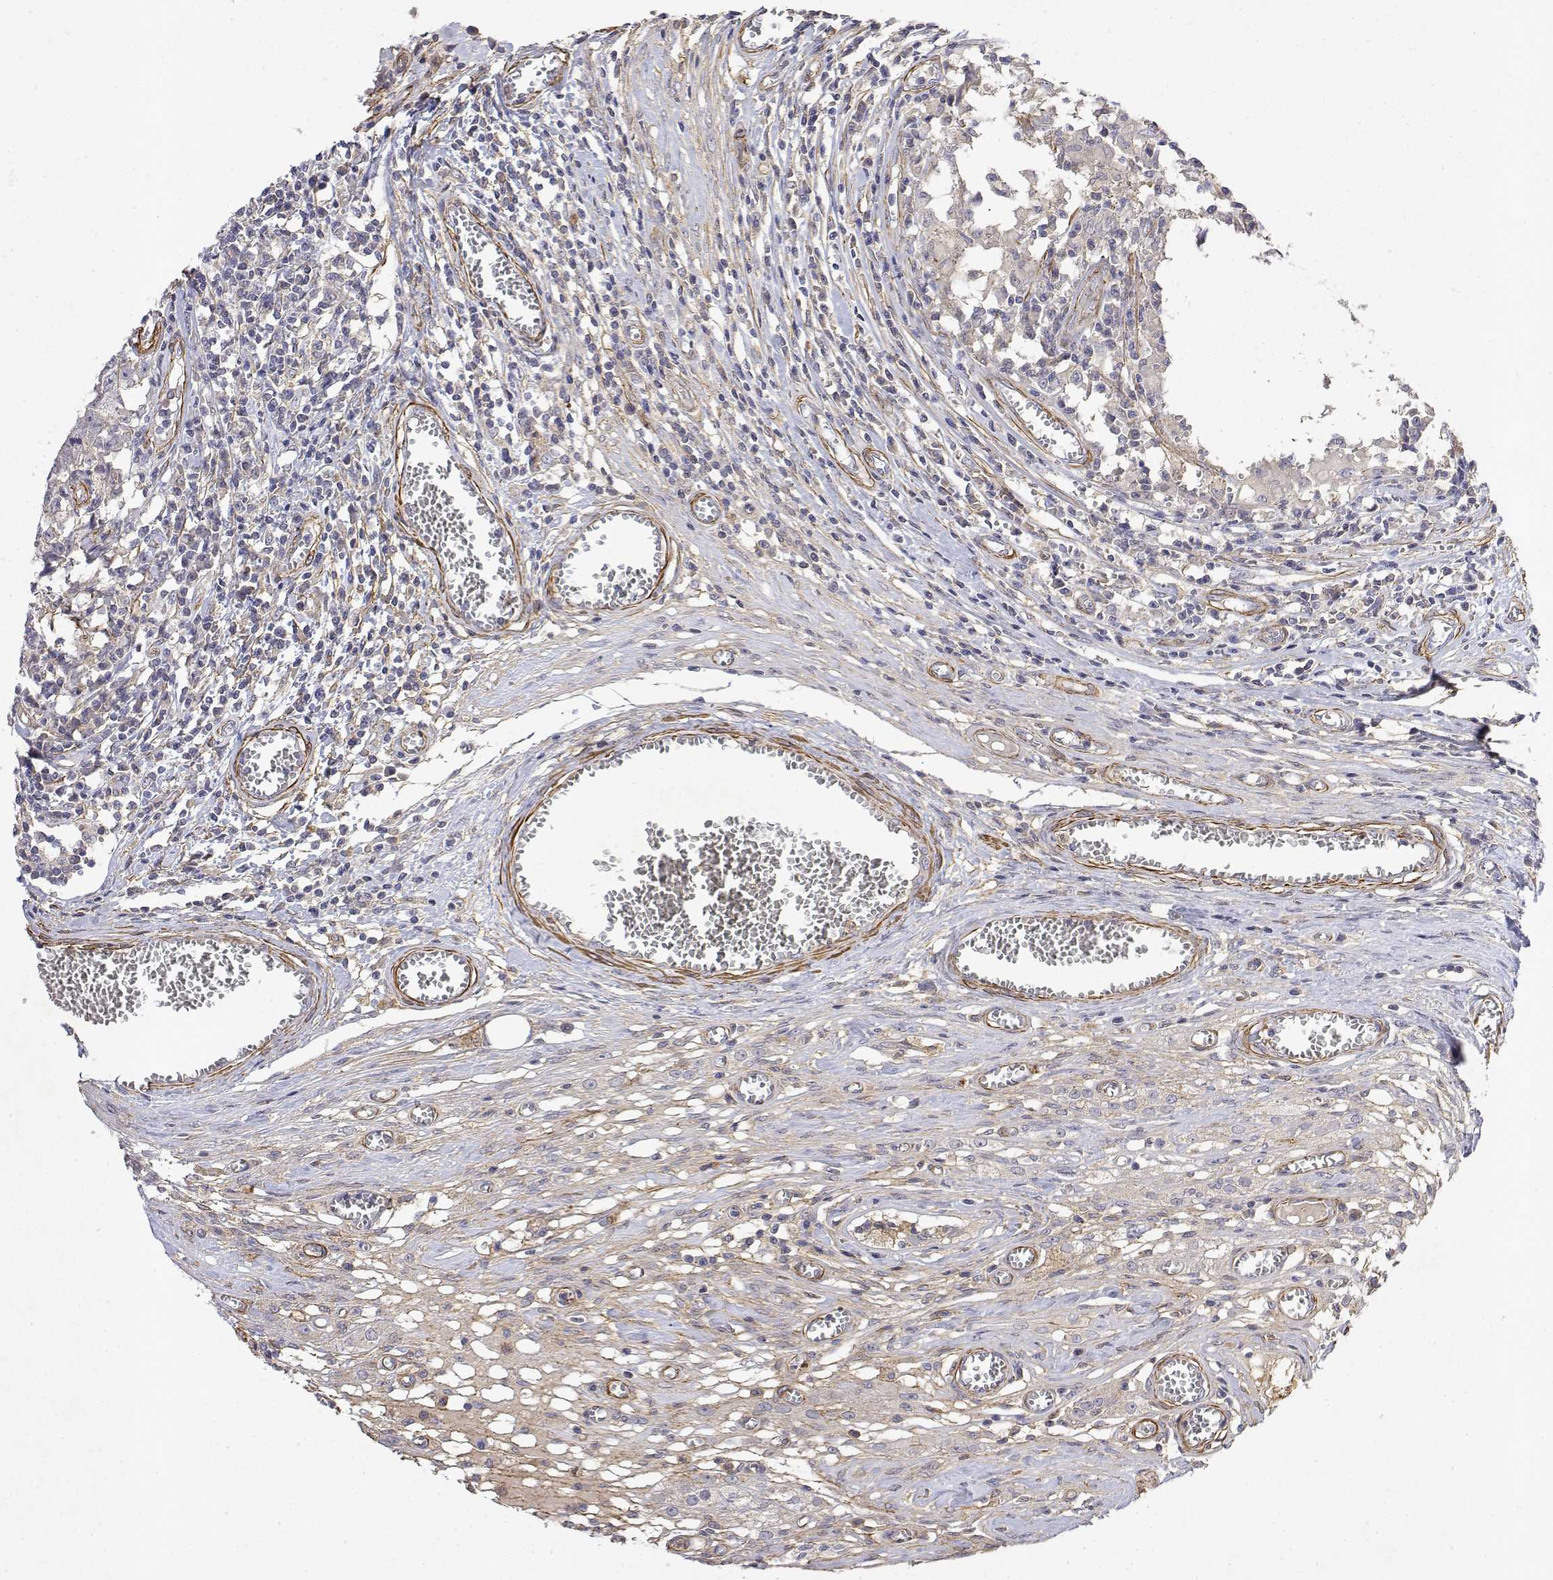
{"staining": {"intensity": "negative", "quantity": "none", "location": "none"}, "tissue": "testis cancer", "cell_type": "Tumor cells", "image_type": "cancer", "snomed": [{"axis": "morphology", "description": "Carcinoma, Embryonal, NOS"}, {"axis": "topography", "description": "Testis"}], "caption": "An immunohistochemistry (IHC) histopathology image of testis cancer (embryonal carcinoma) is shown. There is no staining in tumor cells of testis cancer (embryonal carcinoma). Brightfield microscopy of IHC stained with DAB (3,3'-diaminobenzidine) (brown) and hematoxylin (blue), captured at high magnification.", "gene": "SOWAHD", "patient": {"sex": "male", "age": 36}}